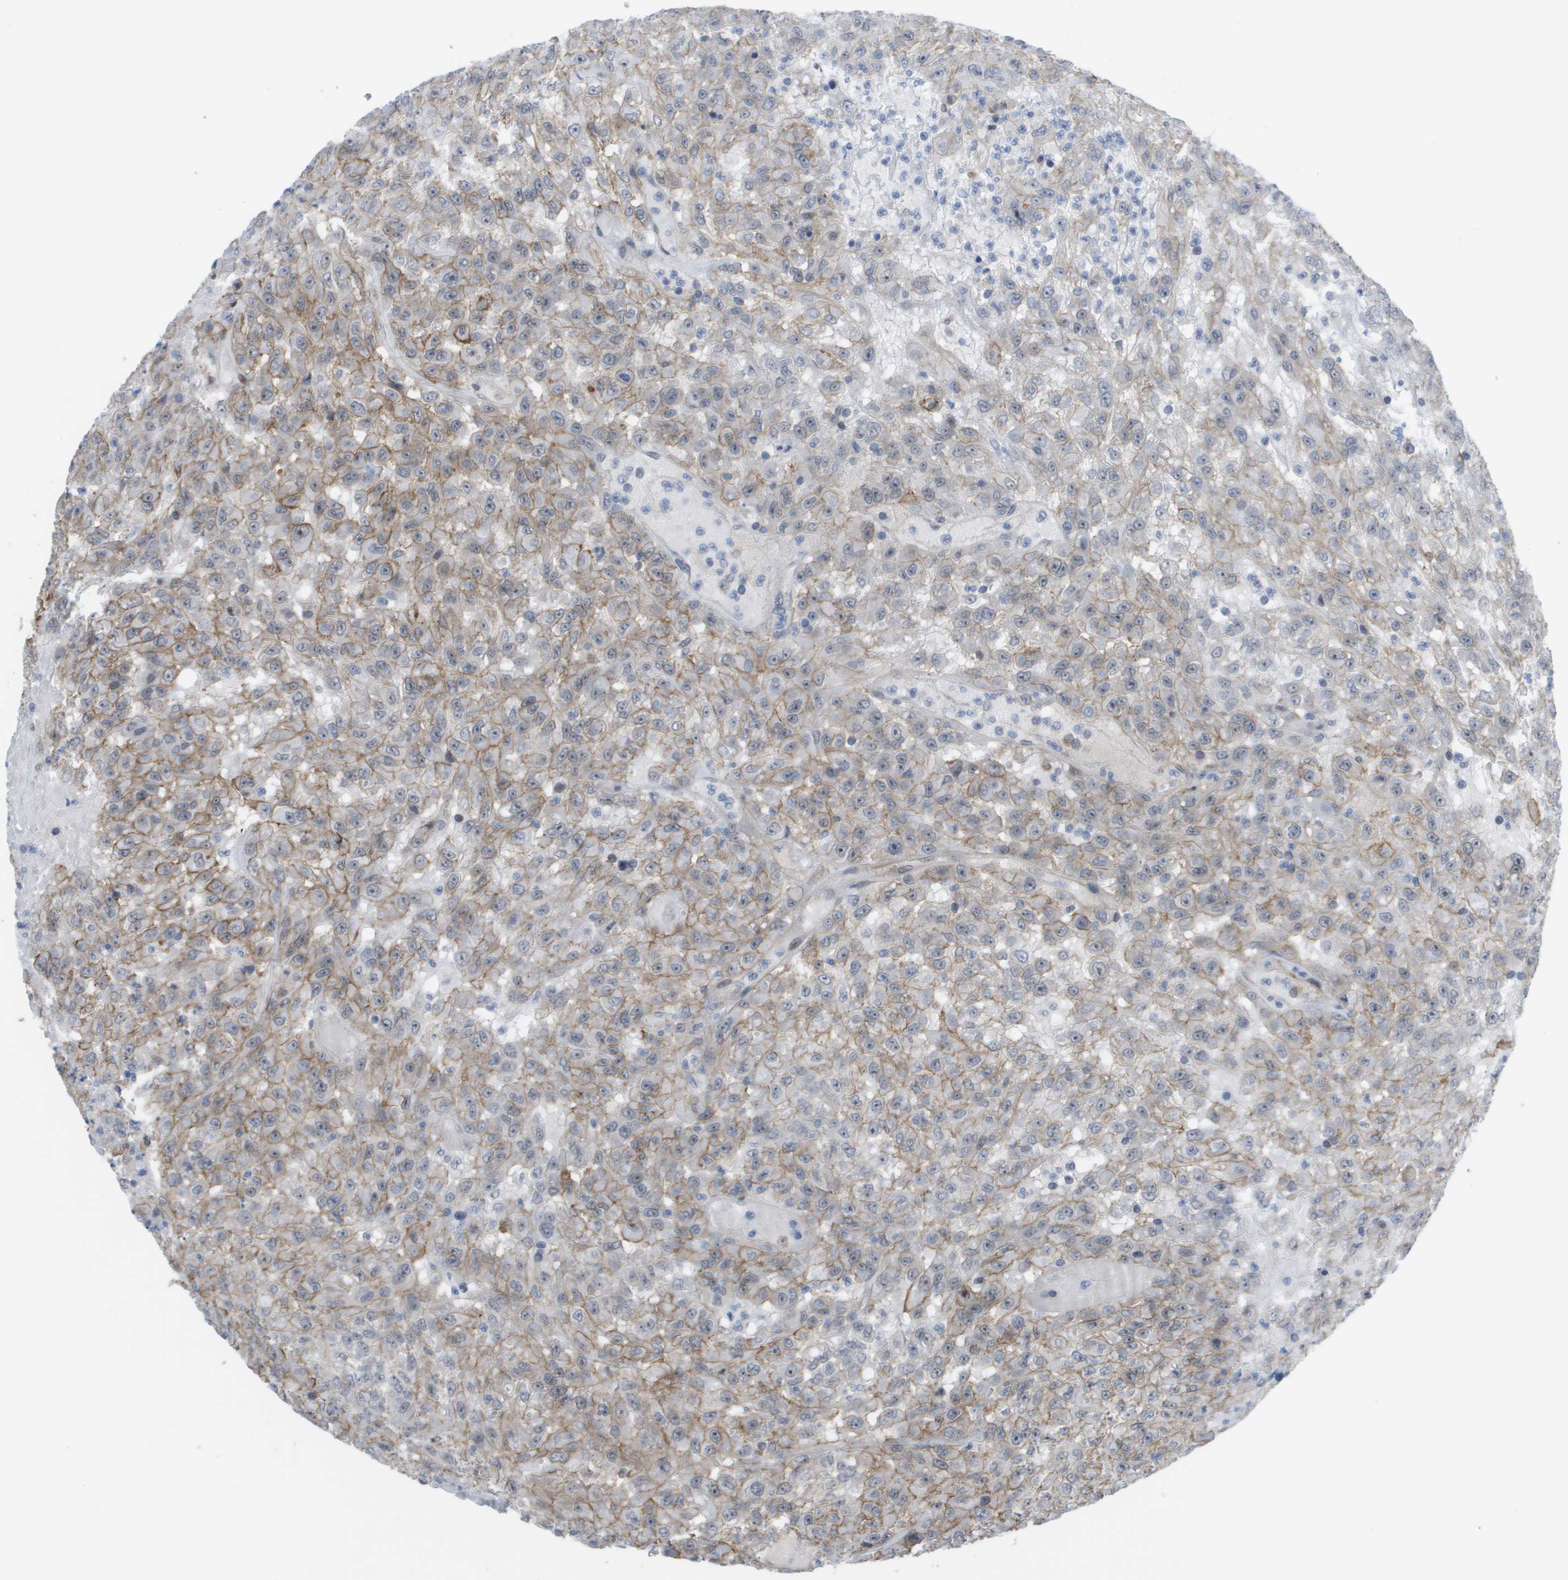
{"staining": {"intensity": "moderate", "quantity": ">75%", "location": "cytoplasmic/membranous"}, "tissue": "urothelial cancer", "cell_type": "Tumor cells", "image_type": "cancer", "snomed": [{"axis": "morphology", "description": "Urothelial carcinoma, High grade"}, {"axis": "topography", "description": "Urinary bladder"}], "caption": "Moderate cytoplasmic/membranous staining for a protein is appreciated in about >75% of tumor cells of high-grade urothelial carcinoma using immunohistochemistry (IHC).", "gene": "MTARC2", "patient": {"sex": "male", "age": 46}}